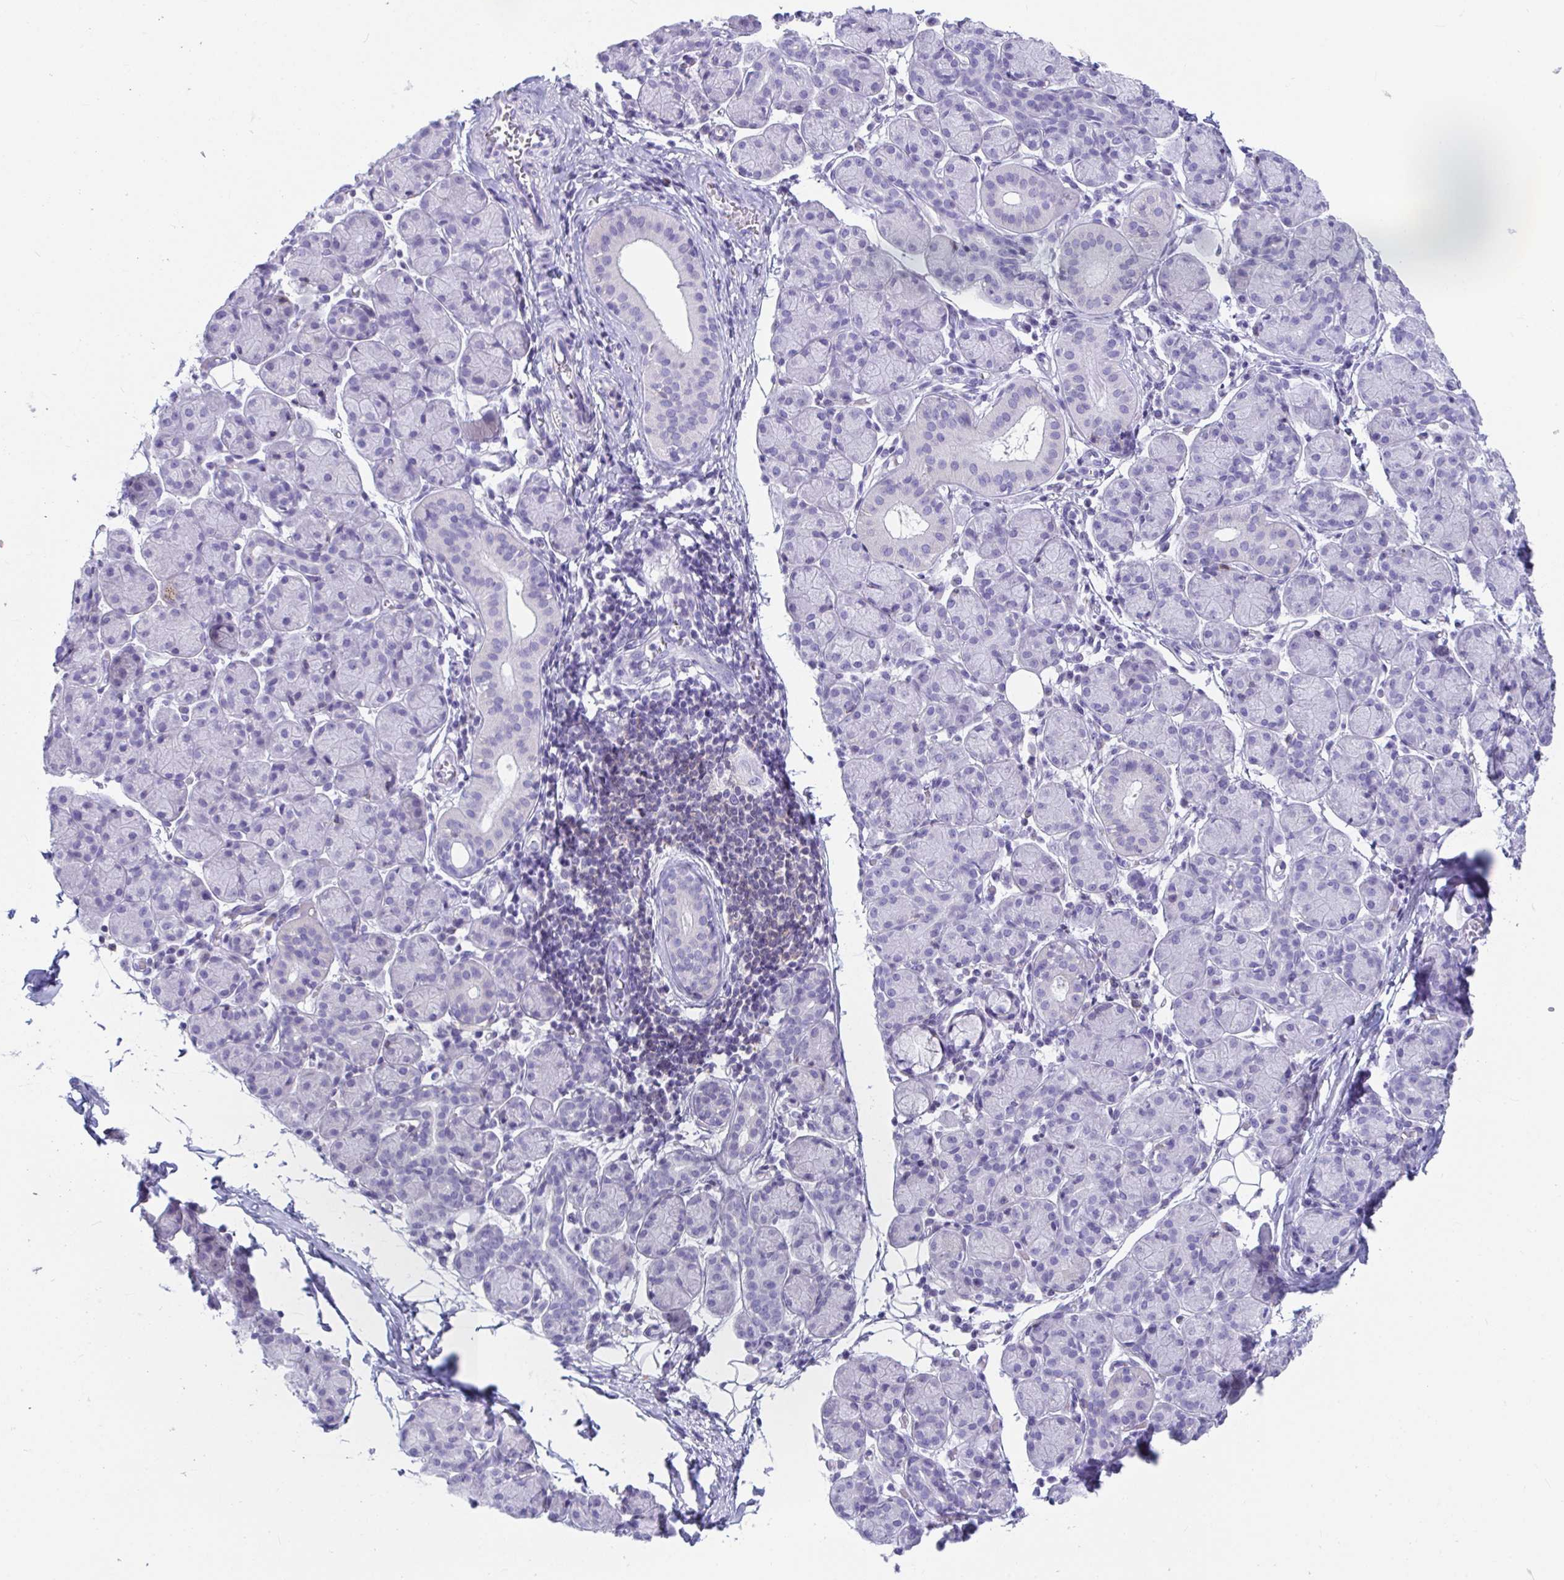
{"staining": {"intensity": "negative", "quantity": "none", "location": "none"}, "tissue": "salivary gland", "cell_type": "Glandular cells", "image_type": "normal", "snomed": [{"axis": "morphology", "description": "Normal tissue, NOS"}, {"axis": "morphology", "description": "Inflammation, NOS"}, {"axis": "topography", "description": "Lymph node"}, {"axis": "topography", "description": "Salivary gland"}], "caption": "An image of salivary gland stained for a protein demonstrates no brown staining in glandular cells.", "gene": "PLA2G1B", "patient": {"sex": "male", "age": 3}}